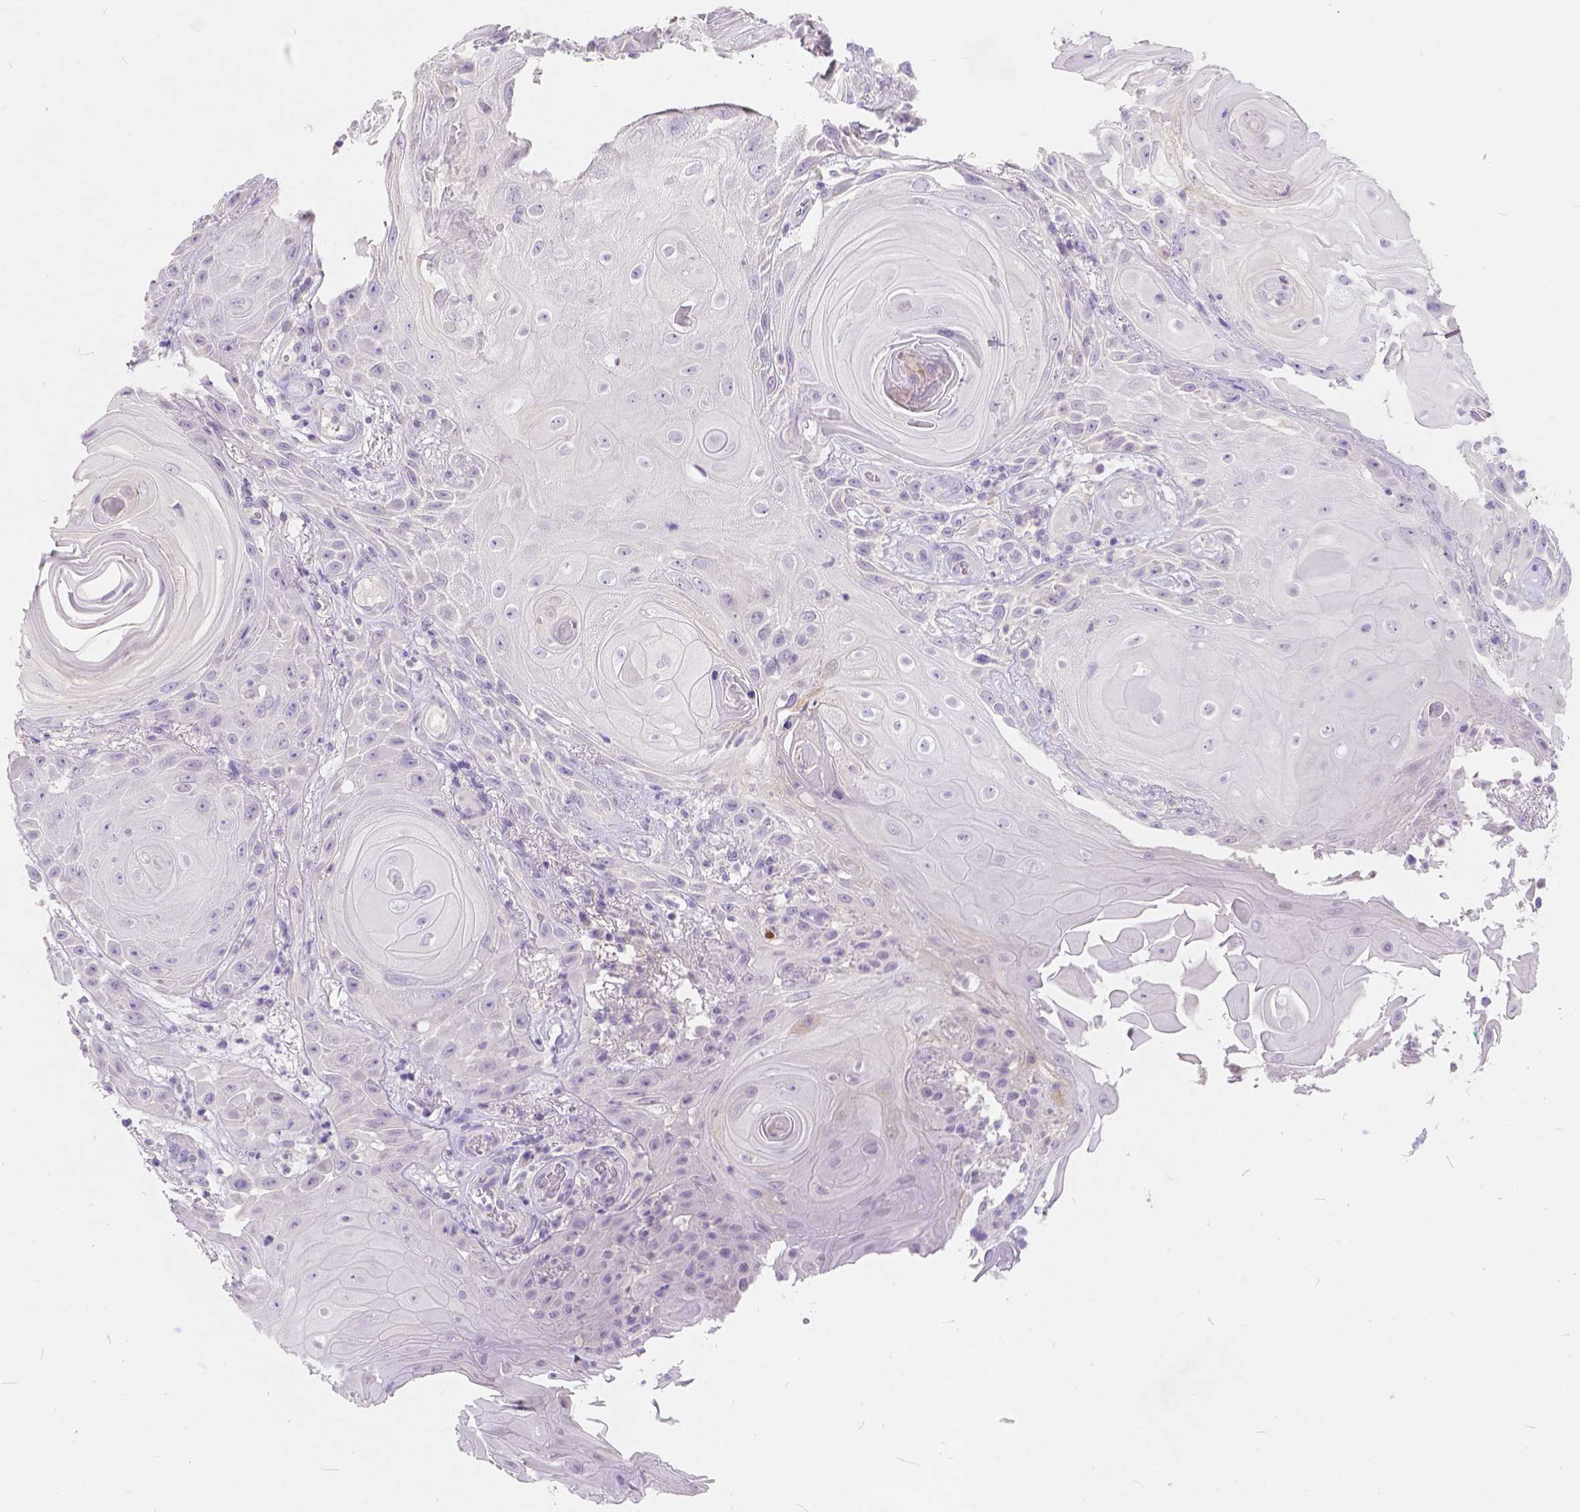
{"staining": {"intensity": "negative", "quantity": "none", "location": "none"}, "tissue": "skin cancer", "cell_type": "Tumor cells", "image_type": "cancer", "snomed": [{"axis": "morphology", "description": "Squamous cell carcinoma, NOS"}, {"axis": "topography", "description": "Skin"}], "caption": "This is an immunohistochemistry photomicrograph of human squamous cell carcinoma (skin). There is no expression in tumor cells.", "gene": "PEX11G", "patient": {"sex": "male", "age": 62}}